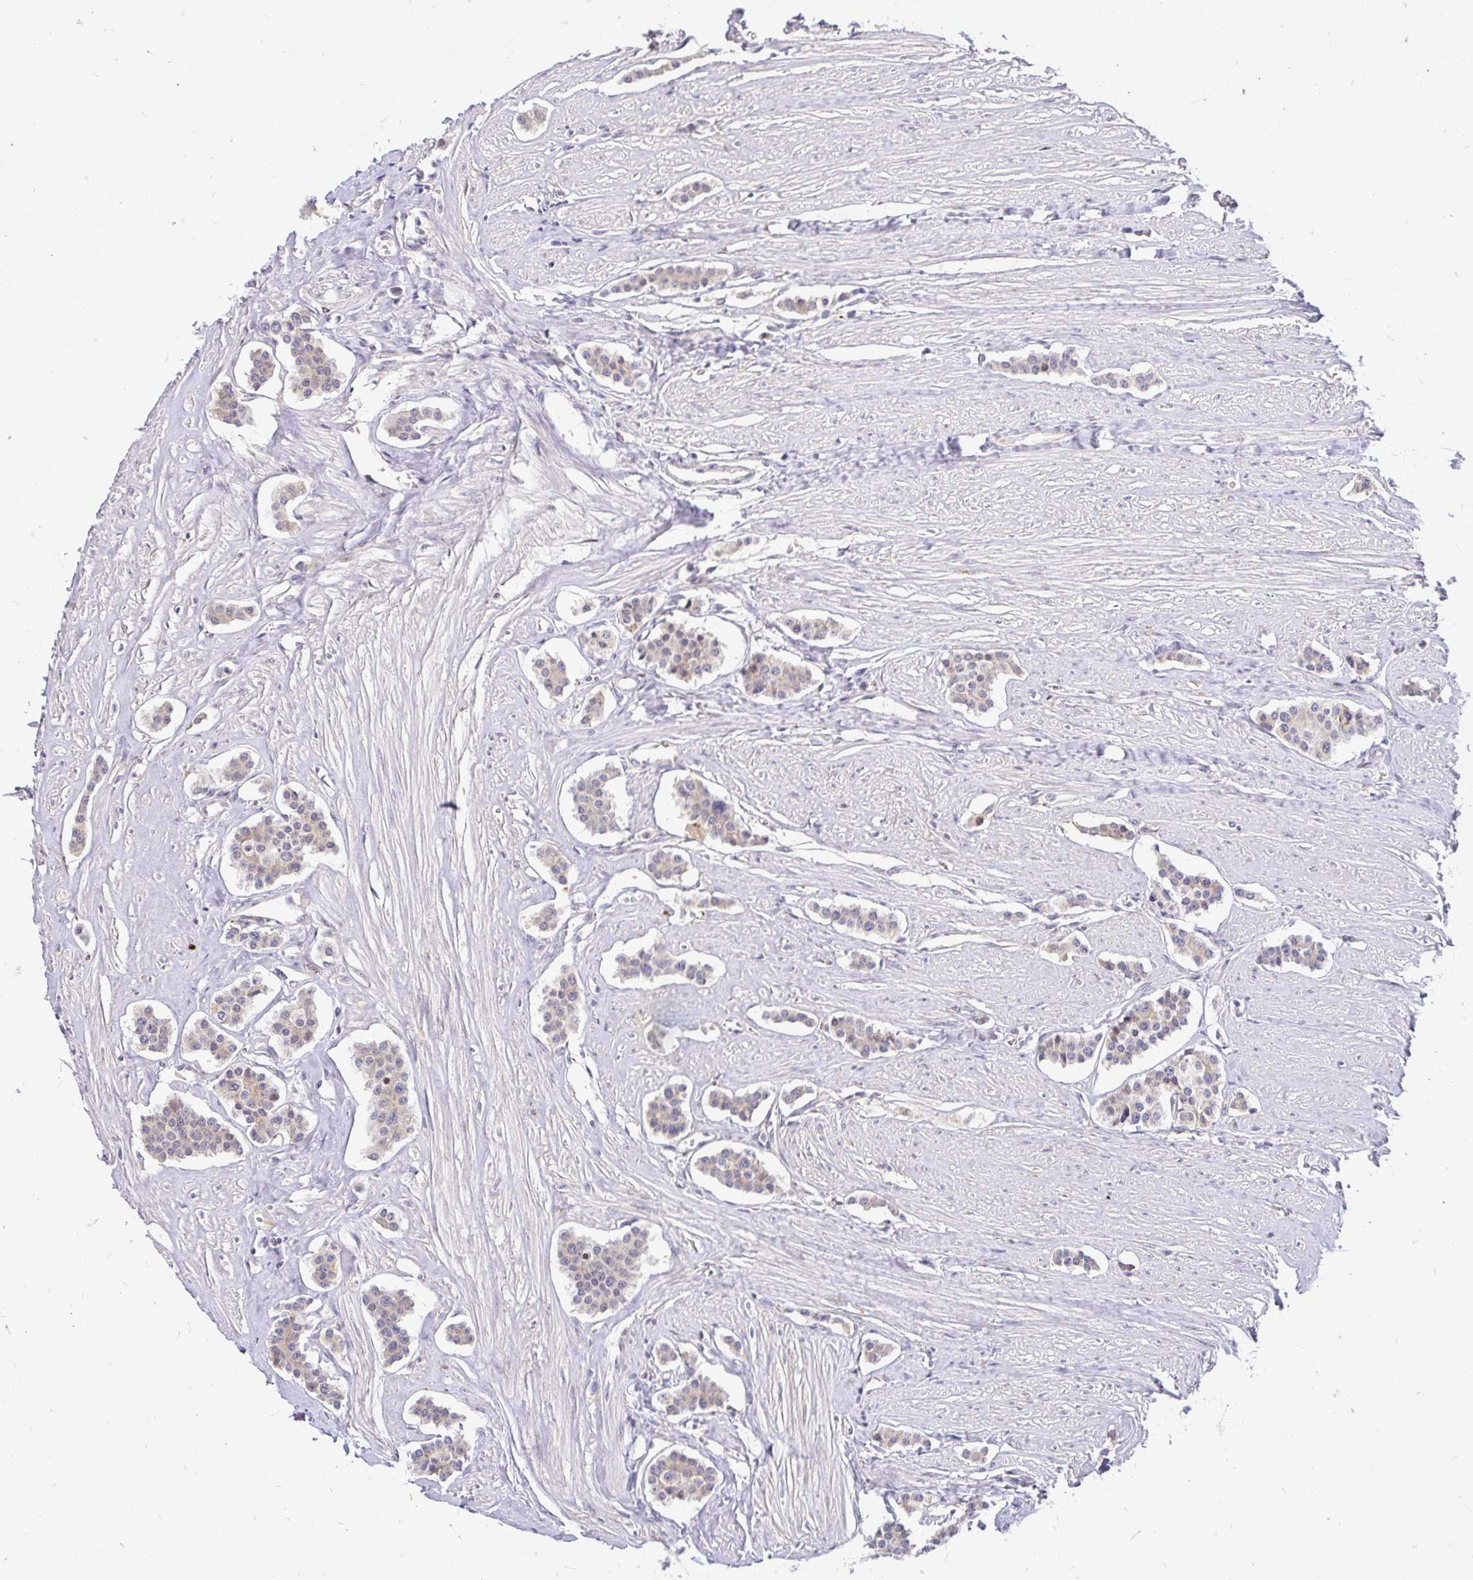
{"staining": {"intensity": "weak", "quantity": "25%-75%", "location": "cytoplasmic/membranous"}, "tissue": "carcinoid", "cell_type": "Tumor cells", "image_type": "cancer", "snomed": [{"axis": "morphology", "description": "Carcinoid, malignant, NOS"}, {"axis": "topography", "description": "Small intestine"}], "caption": "The photomicrograph exhibits a brown stain indicating the presence of a protein in the cytoplasmic/membranous of tumor cells in carcinoid. Using DAB (3,3'-diaminobenzidine) (brown) and hematoxylin (blue) stains, captured at high magnification using brightfield microscopy.", "gene": "NAALAD2", "patient": {"sex": "male", "age": 60}}